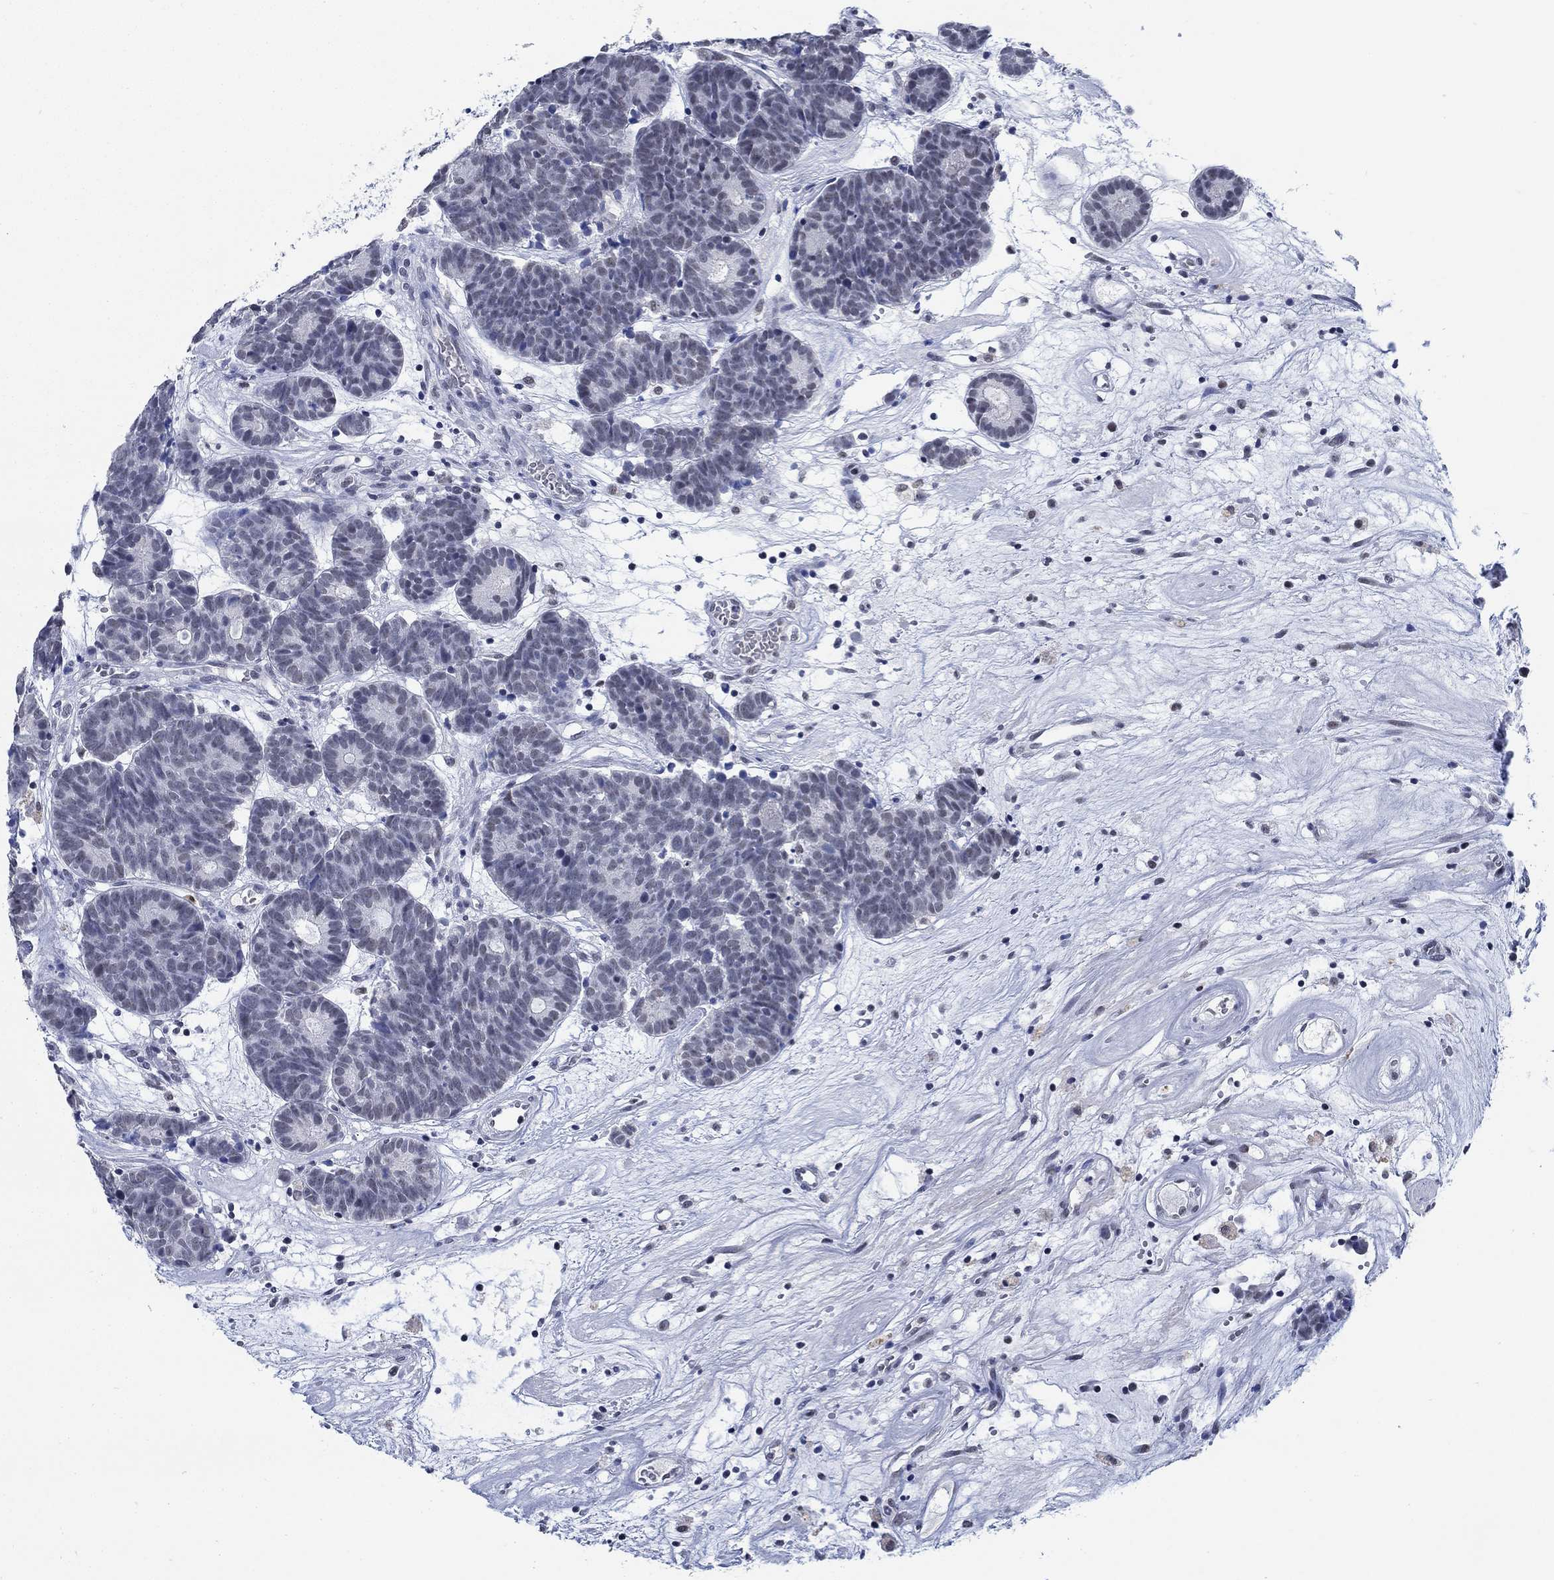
{"staining": {"intensity": "negative", "quantity": "none", "location": "none"}, "tissue": "head and neck cancer", "cell_type": "Tumor cells", "image_type": "cancer", "snomed": [{"axis": "morphology", "description": "Adenocarcinoma, NOS"}, {"axis": "topography", "description": "Head-Neck"}], "caption": "The photomicrograph demonstrates no staining of tumor cells in head and neck cancer.", "gene": "PPP1R17", "patient": {"sex": "female", "age": 81}}